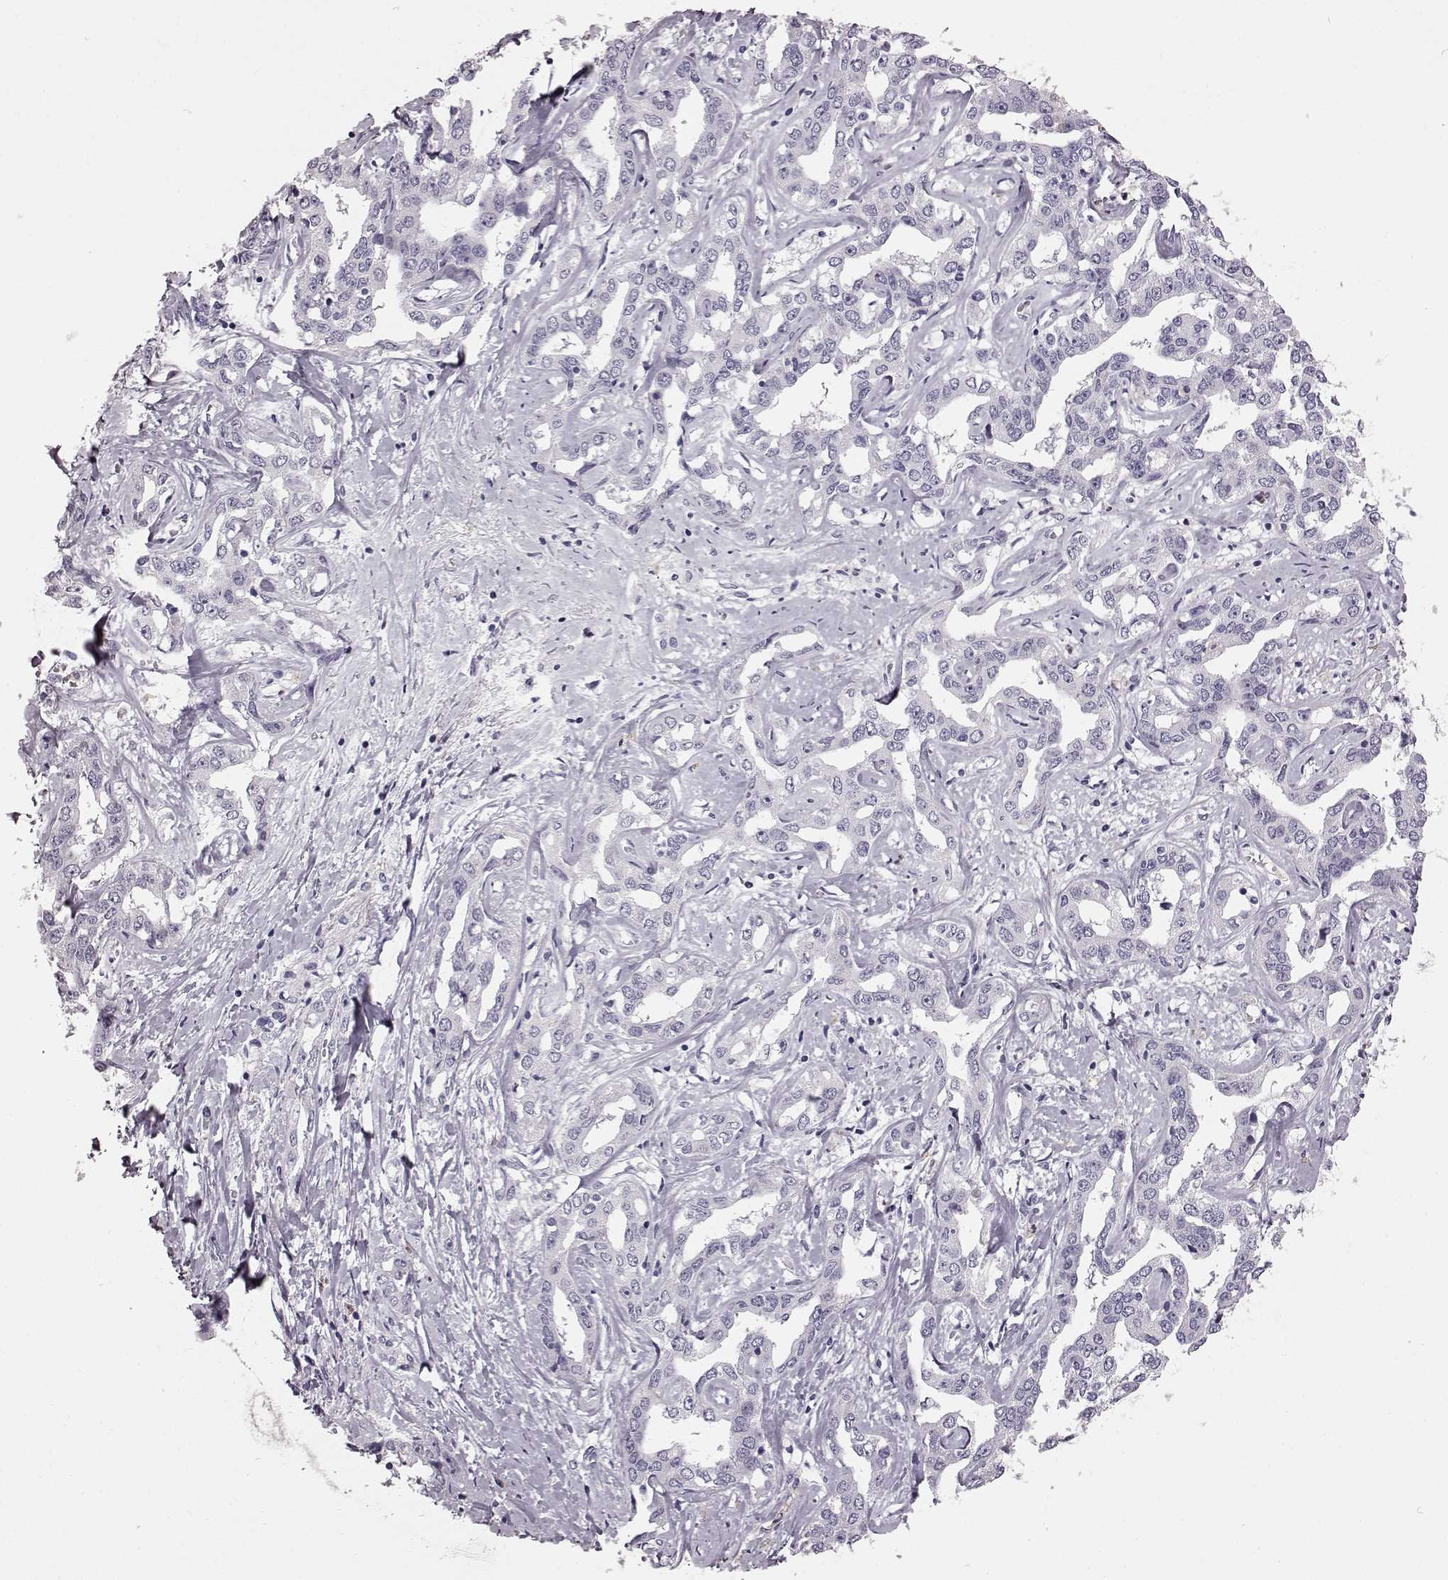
{"staining": {"intensity": "negative", "quantity": "none", "location": "none"}, "tissue": "liver cancer", "cell_type": "Tumor cells", "image_type": "cancer", "snomed": [{"axis": "morphology", "description": "Cholangiocarcinoma"}, {"axis": "topography", "description": "Liver"}], "caption": "DAB immunohistochemical staining of liver cancer (cholangiocarcinoma) exhibits no significant positivity in tumor cells.", "gene": "FUT4", "patient": {"sex": "male", "age": 59}}